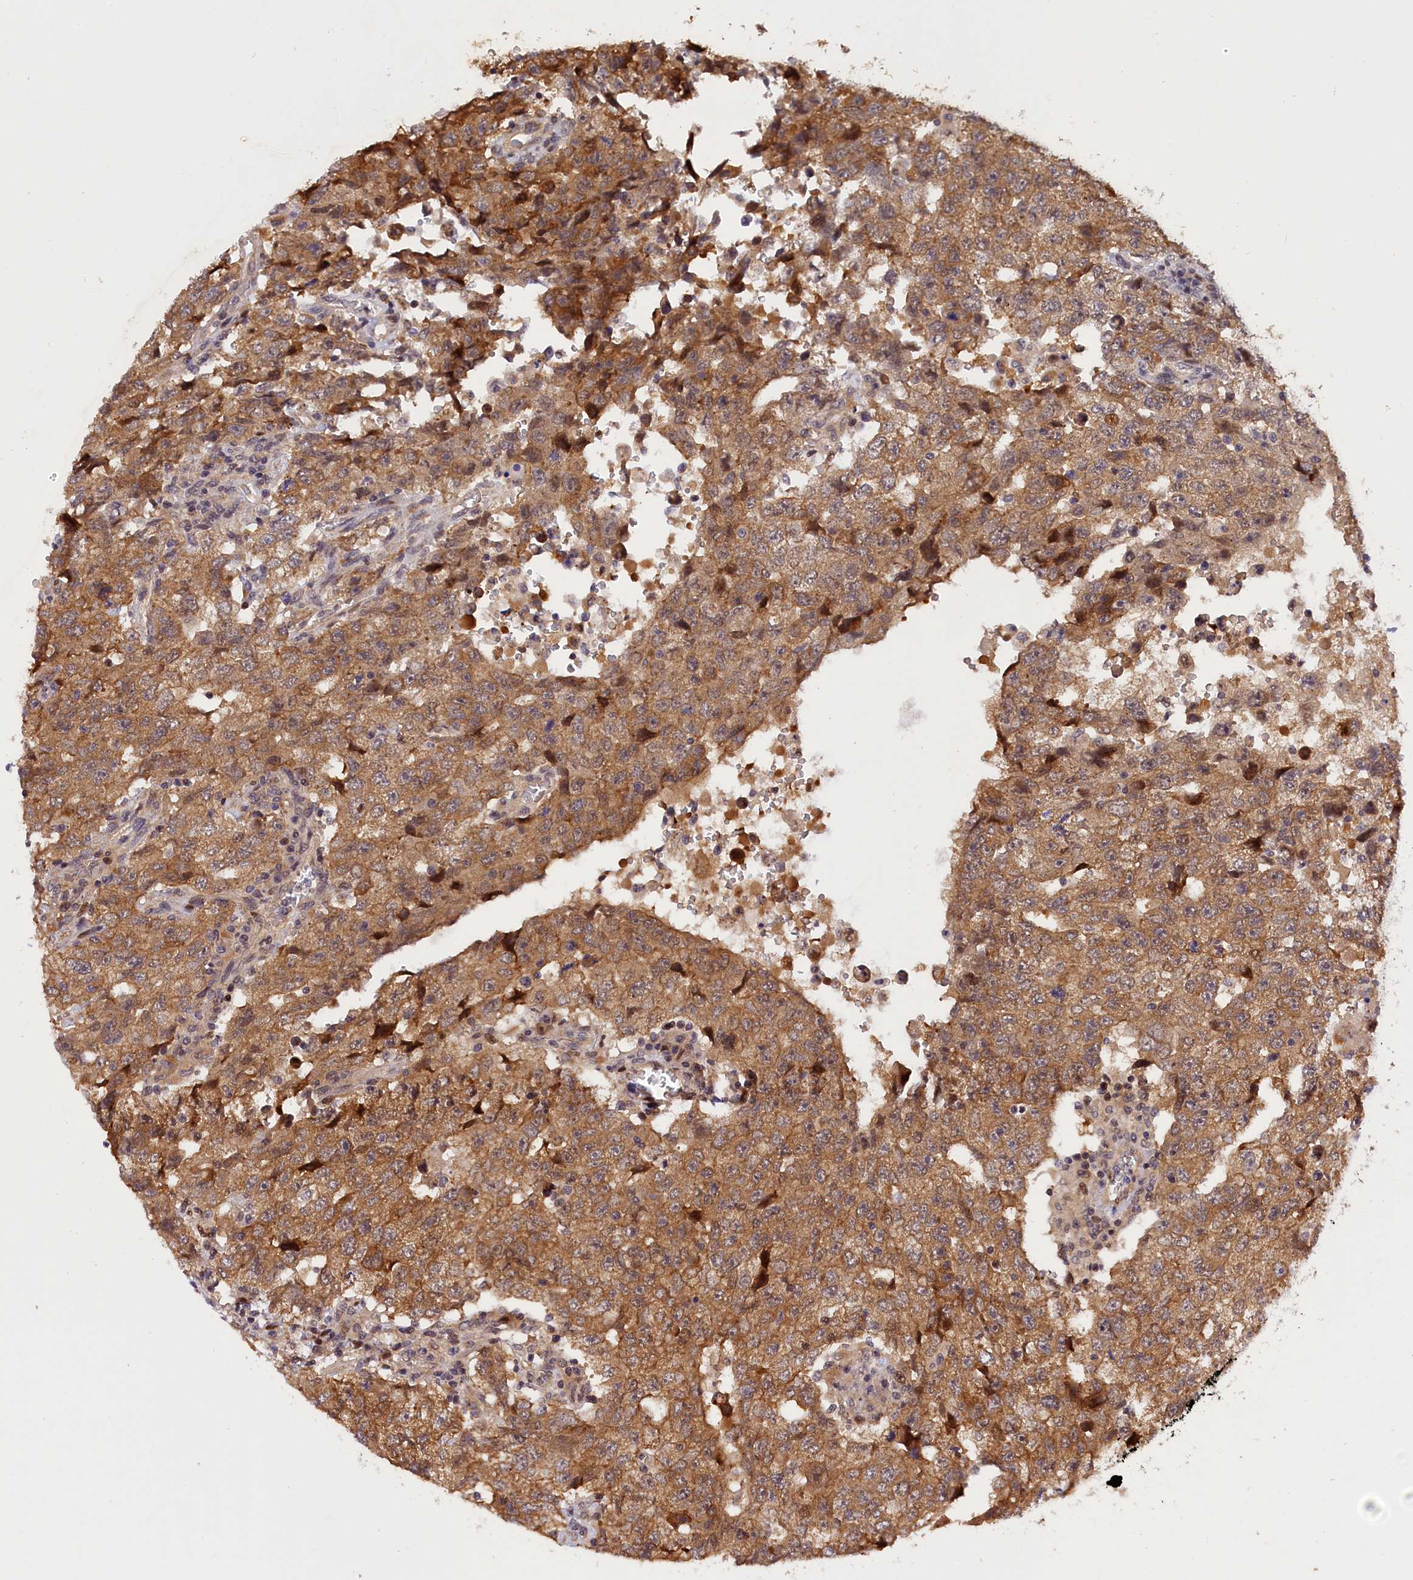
{"staining": {"intensity": "moderate", "quantity": ">75%", "location": "cytoplasmic/membranous"}, "tissue": "testis cancer", "cell_type": "Tumor cells", "image_type": "cancer", "snomed": [{"axis": "morphology", "description": "Carcinoma, Embryonal, NOS"}, {"axis": "topography", "description": "Testis"}], "caption": "Approximately >75% of tumor cells in embryonal carcinoma (testis) reveal moderate cytoplasmic/membranous protein expression as visualized by brown immunohistochemical staining.", "gene": "SAMD4A", "patient": {"sex": "male", "age": 26}}